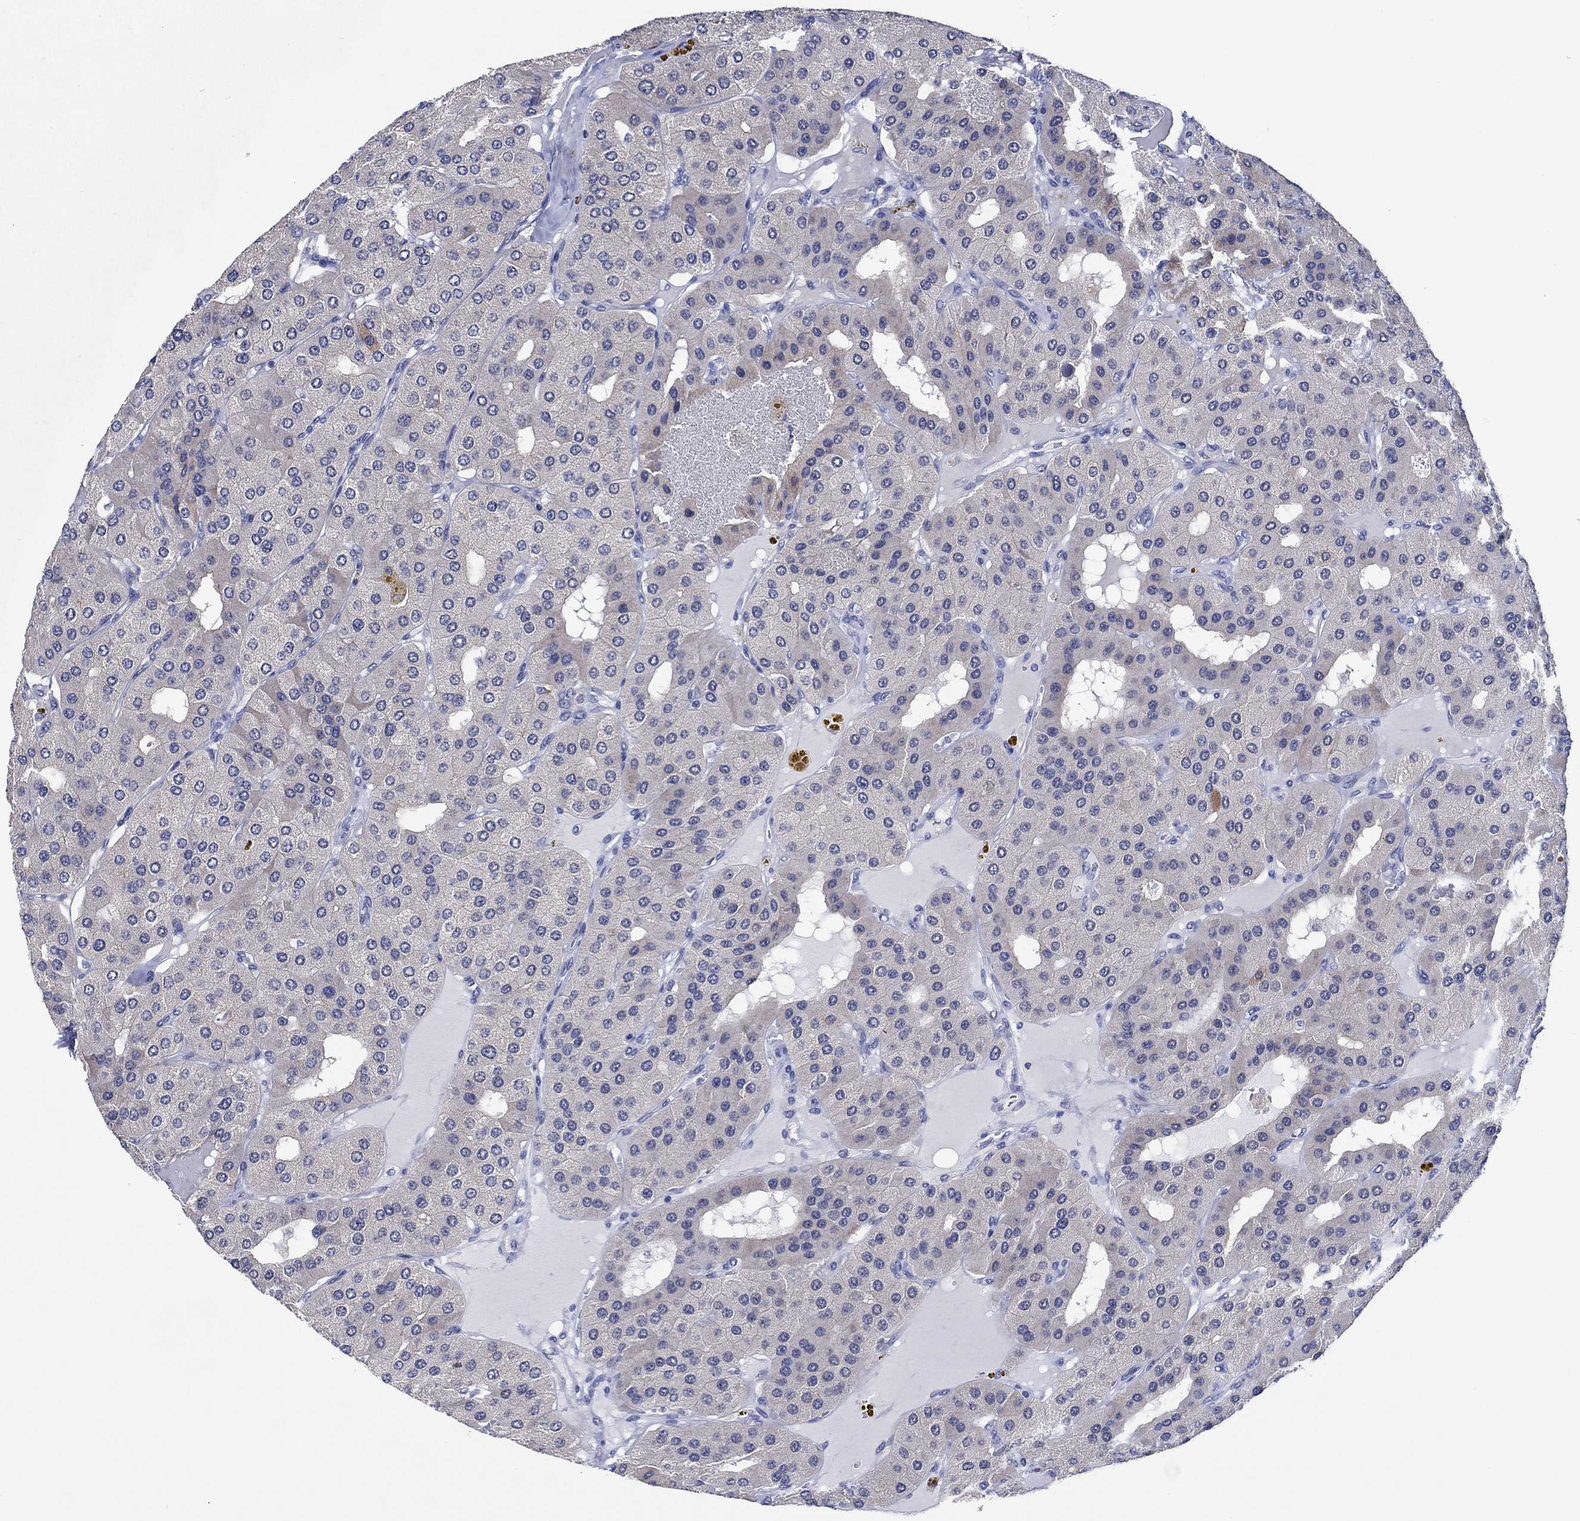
{"staining": {"intensity": "negative", "quantity": "none", "location": "none"}, "tissue": "parathyroid gland", "cell_type": "Glandular cells", "image_type": "normal", "snomed": [{"axis": "morphology", "description": "Normal tissue, NOS"}, {"axis": "morphology", "description": "Adenoma, NOS"}, {"axis": "topography", "description": "Parathyroid gland"}], "caption": "IHC micrograph of unremarkable human parathyroid gland stained for a protein (brown), which demonstrates no staining in glandular cells. Nuclei are stained in blue.", "gene": "PRRT3", "patient": {"sex": "female", "age": 86}}